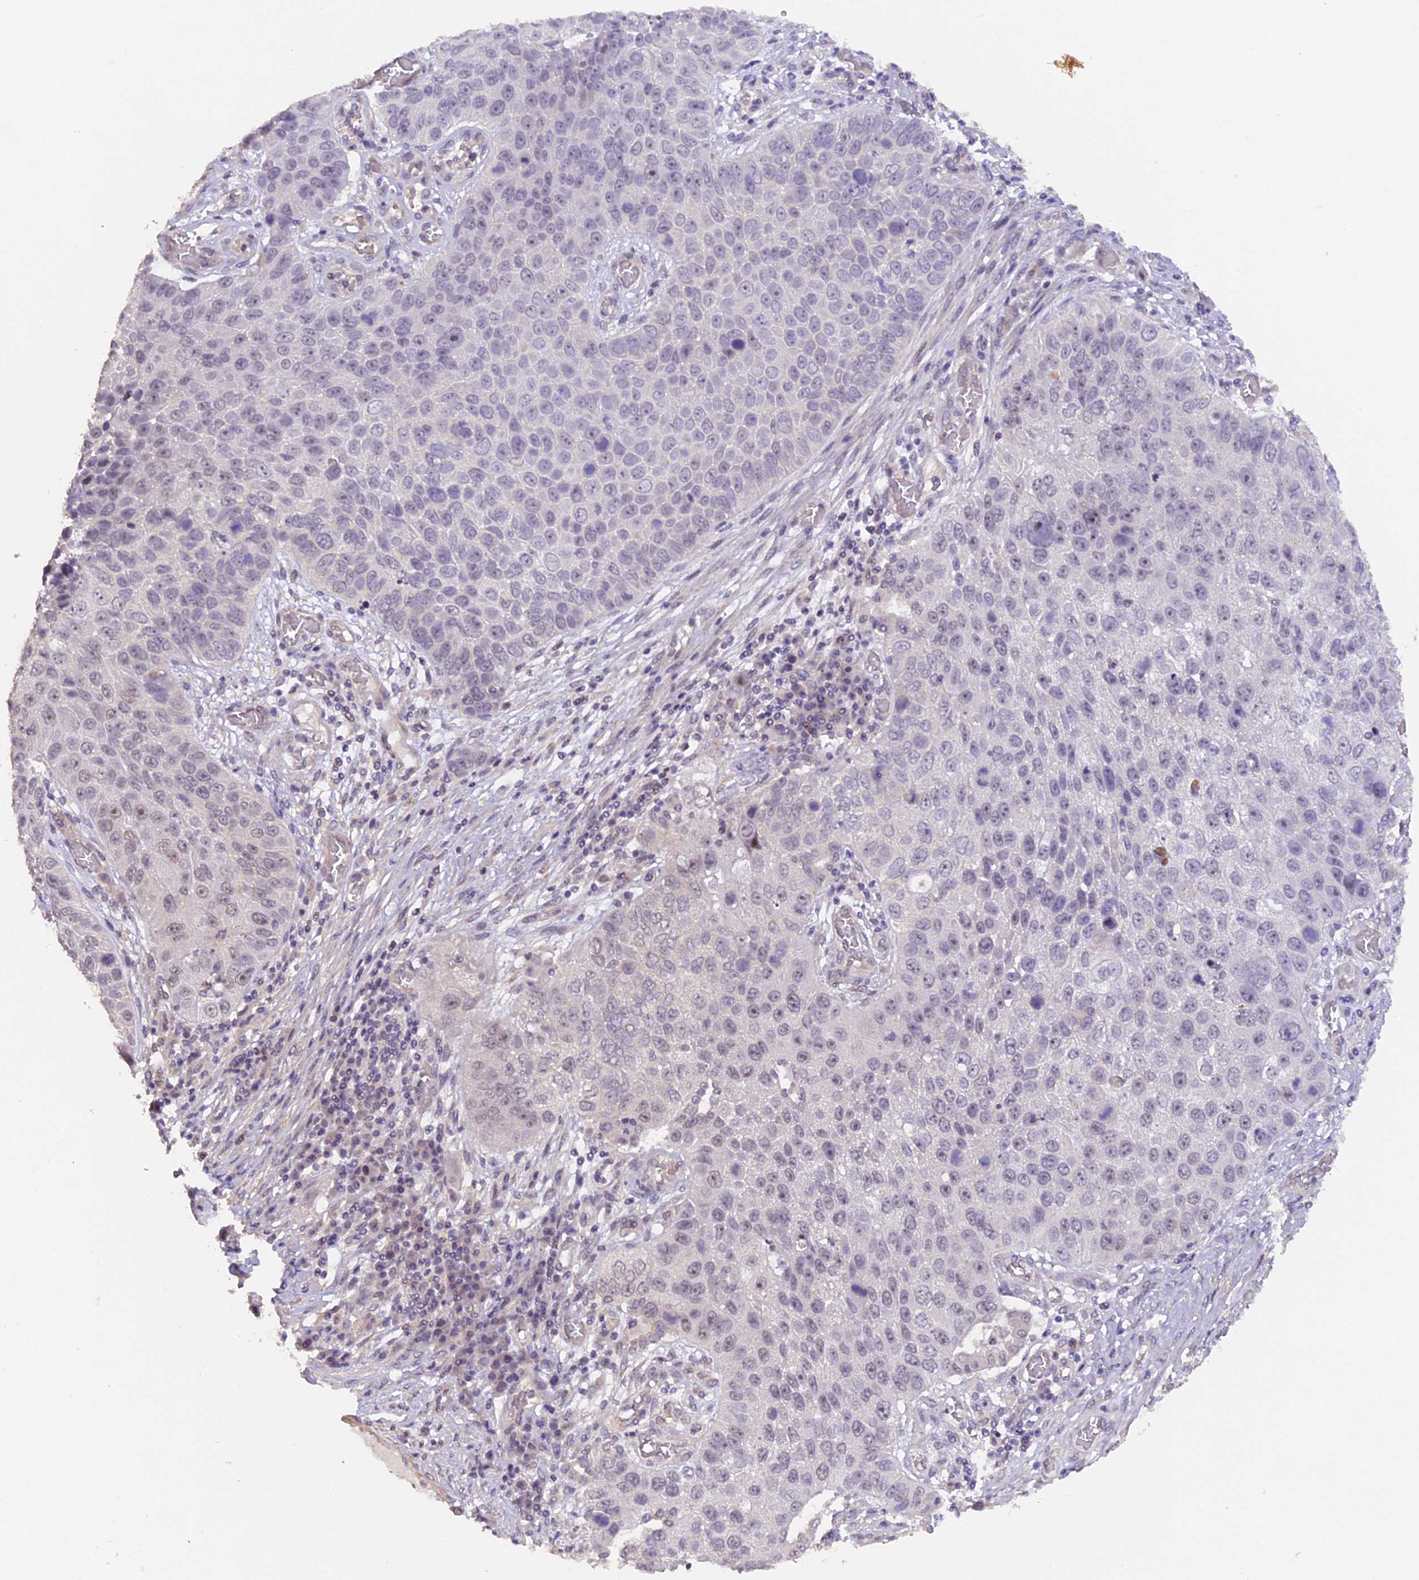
{"staining": {"intensity": "negative", "quantity": "none", "location": "none"}, "tissue": "lung cancer", "cell_type": "Tumor cells", "image_type": "cancer", "snomed": [{"axis": "morphology", "description": "Squamous cell carcinoma, NOS"}, {"axis": "topography", "description": "Lung"}], "caption": "There is no significant expression in tumor cells of lung cancer.", "gene": "GNB5", "patient": {"sex": "male", "age": 61}}